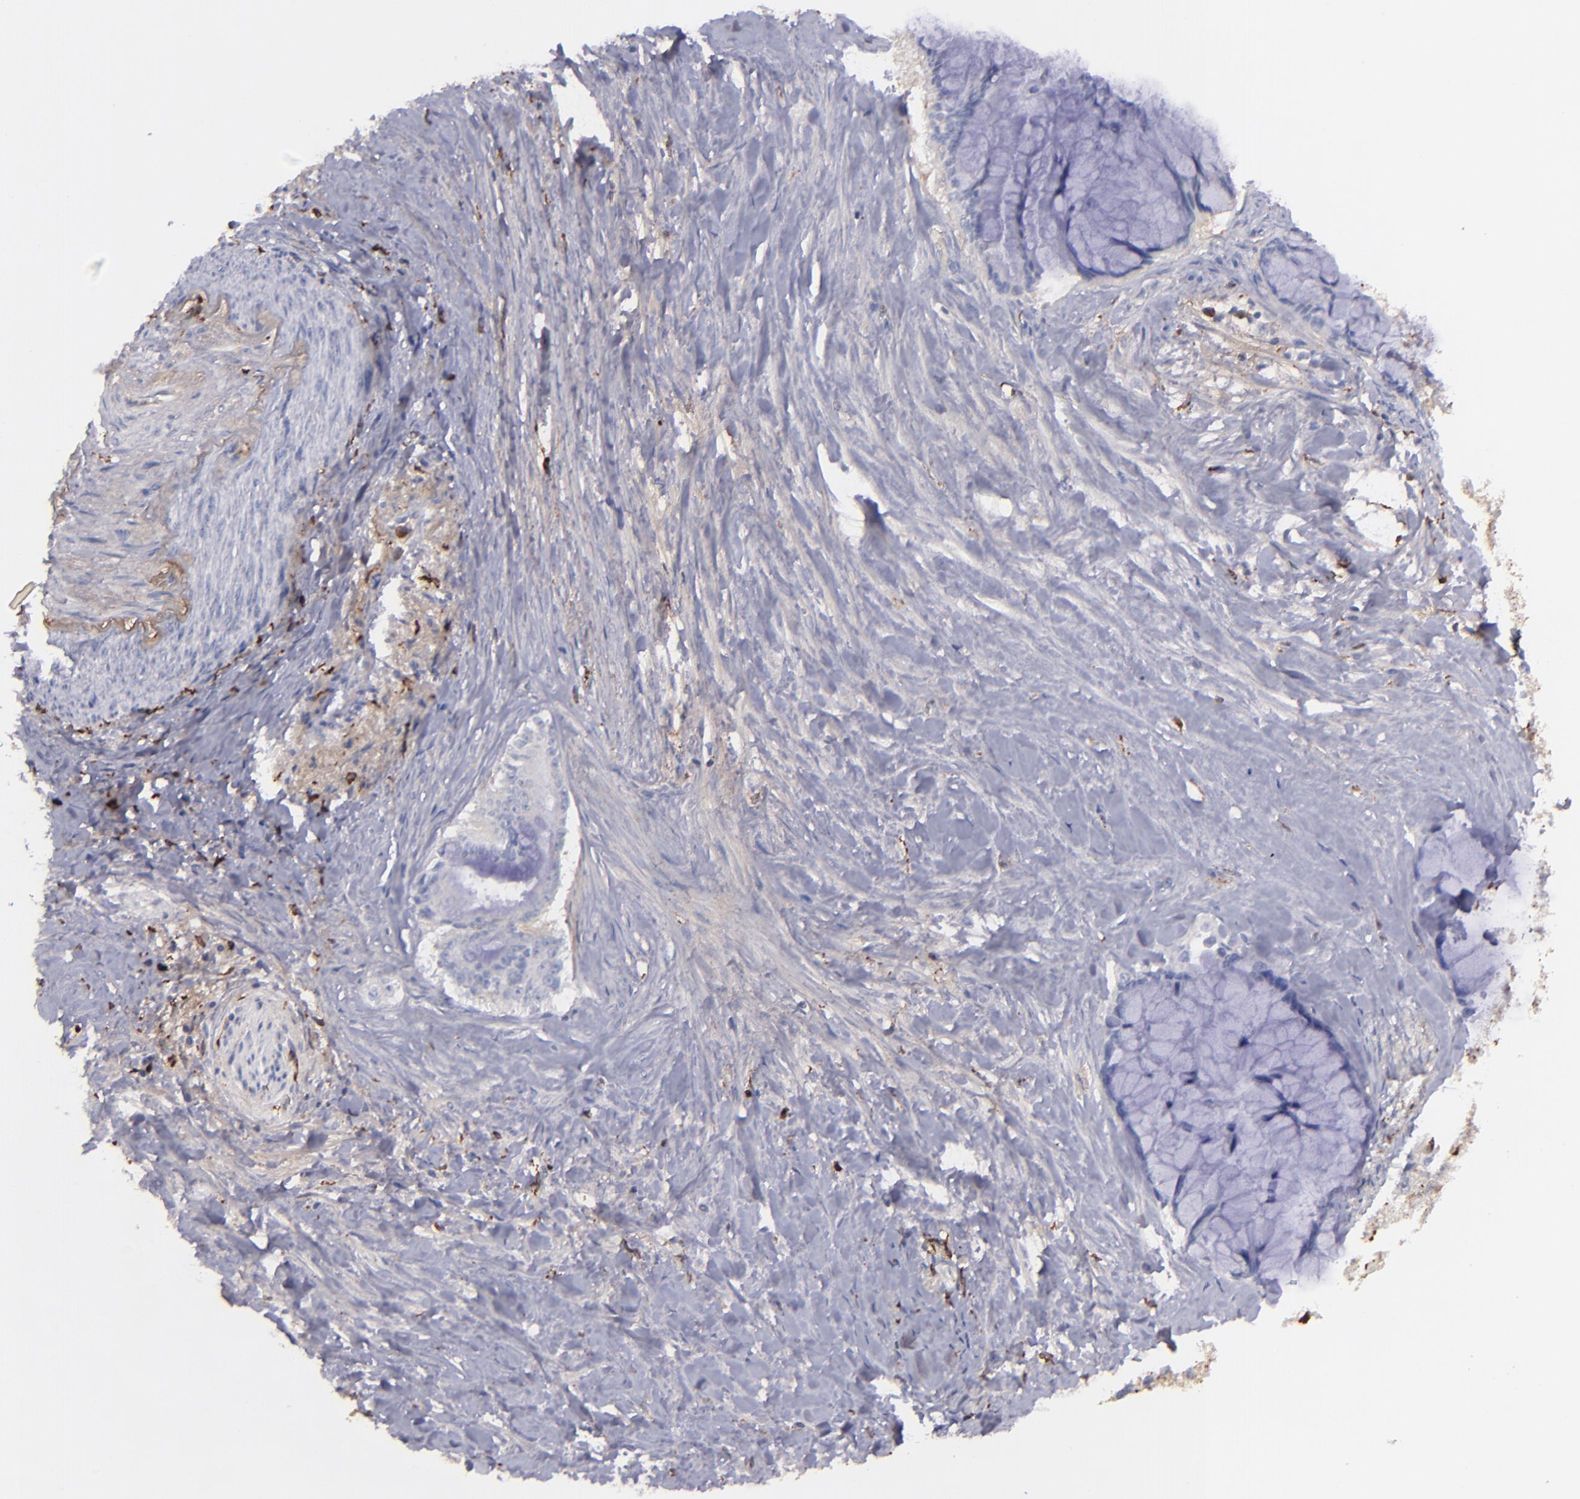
{"staining": {"intensity": "negative", "quantity": "none", "location": "none"}, "tissue": "pancreatic cancer", "cell_type": "Tumor cells", "image_type": "cancer", "snomed": [{"axis": "morphology", "description": "Adenocarcinoma, NOS"}, {"axis": "topography", "description": "Pancreas"}], "caption": "Photomicrograph shows no significant protein staining in tumor cells of pancreatic cancer (adenocarcinoma). Brightfield microscopy of immunohistochemistry (IHC) stained with DAB (brown) and hematoxylin (blue), captured at high magnification.", "gene": "C1QA", "patient": {"sex": "male", "age": 59}}